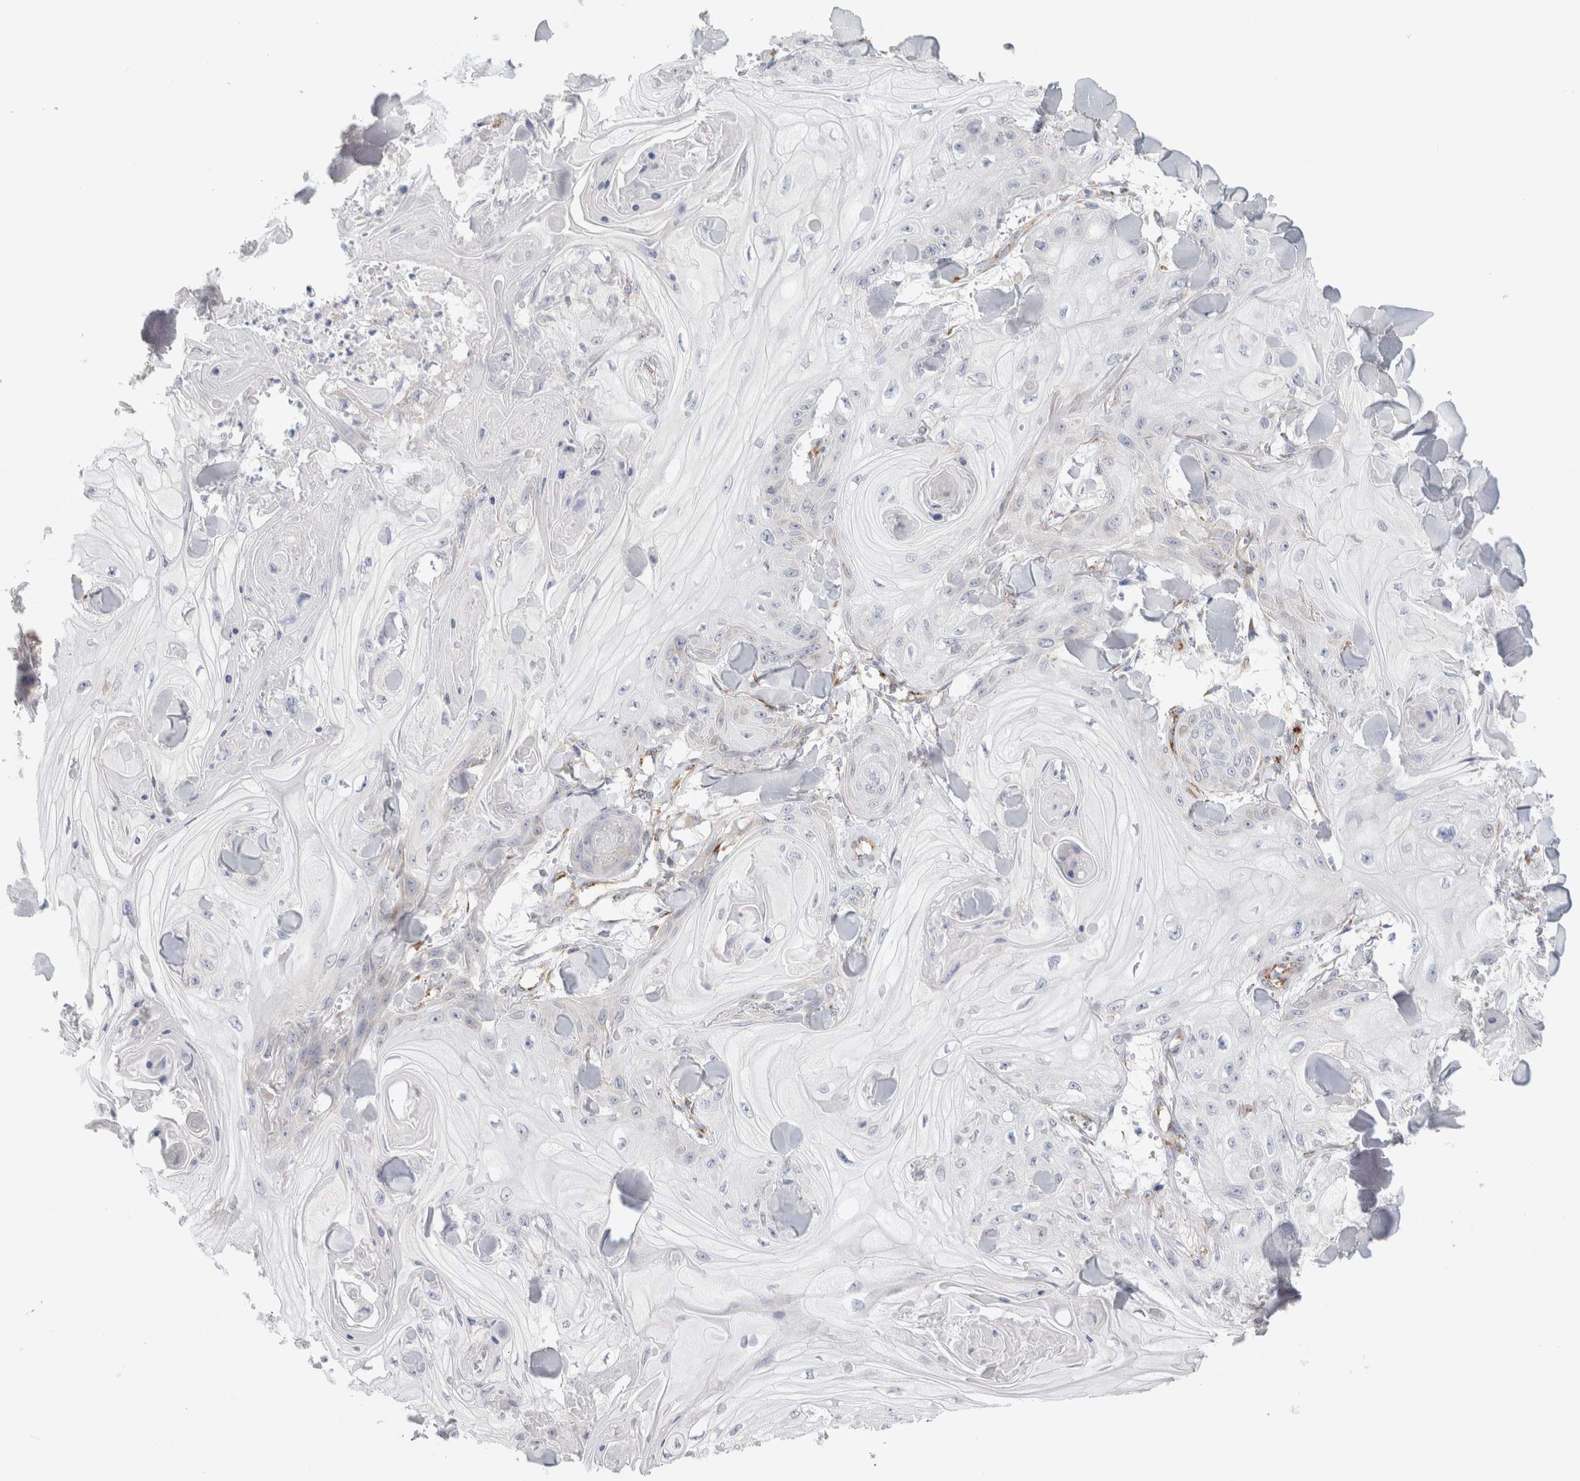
{"staining": {"intensity": "negative", "quantity": "none", "location": "none"}, "tissue": "skin cancer", "cell_type": "Tumor cells", "image_type": "cancer", "snomed": [{"axis": "morphology", "description": "Squamous cell carcinoma, NOS"}, {"axis": "topography", "description": "Skin"}], "caption": "Immunohistochemistry histopathology image of human skin squamous cell carcinoma stained for a protein (brown), which displays no positivity in tumor cells.", "gene": "CNPY4", "patient": {"sex": "male", "age": 74}}